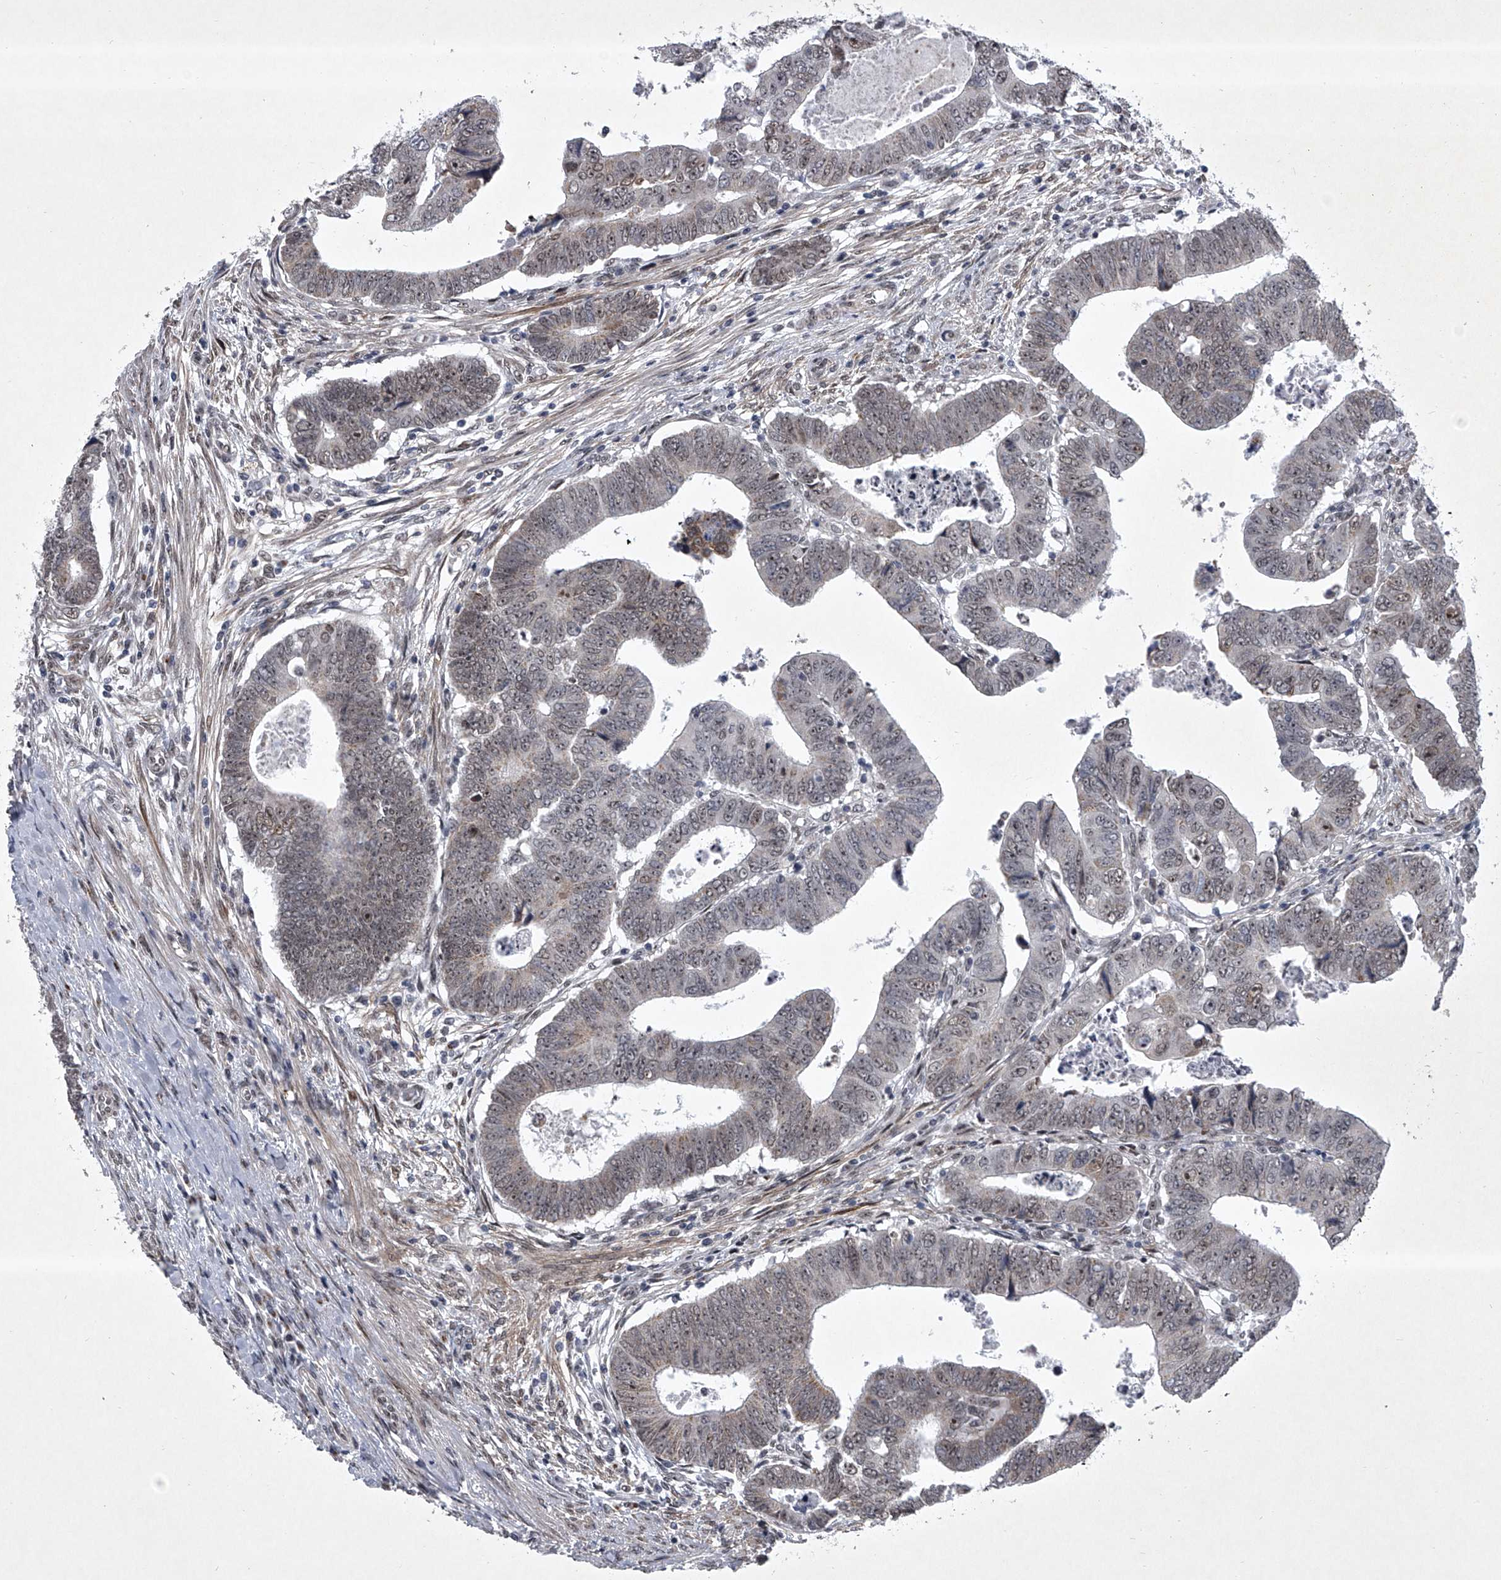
{"staining": {"intensity": "moderate", "quantity": "25%-75%", "location": "nuclear"}, "tissue": "colorectal cancer", "cell_type": "Tumor cells", "image_type": "cancer", "snomed": [{"axis": "morphology", "description": "Normal tissue, NOS"}, {"axis": "morphology", "description": "Adenocarcinoma, NOS"}, {"axis": "topography", "description": "Rectum"}], "caption": "Tumor cells exhibit medium levels of moderate nuclear positivity in approximately 25%-75% of cells in adenocarcinoma (colorectal). The staining was performed using DAB, with brown indicating positive protein expression. Nuclei are stained blue with hematoxylin.", "gene": "MLLT1", "patient": {"sex": "female", "age": 65}}